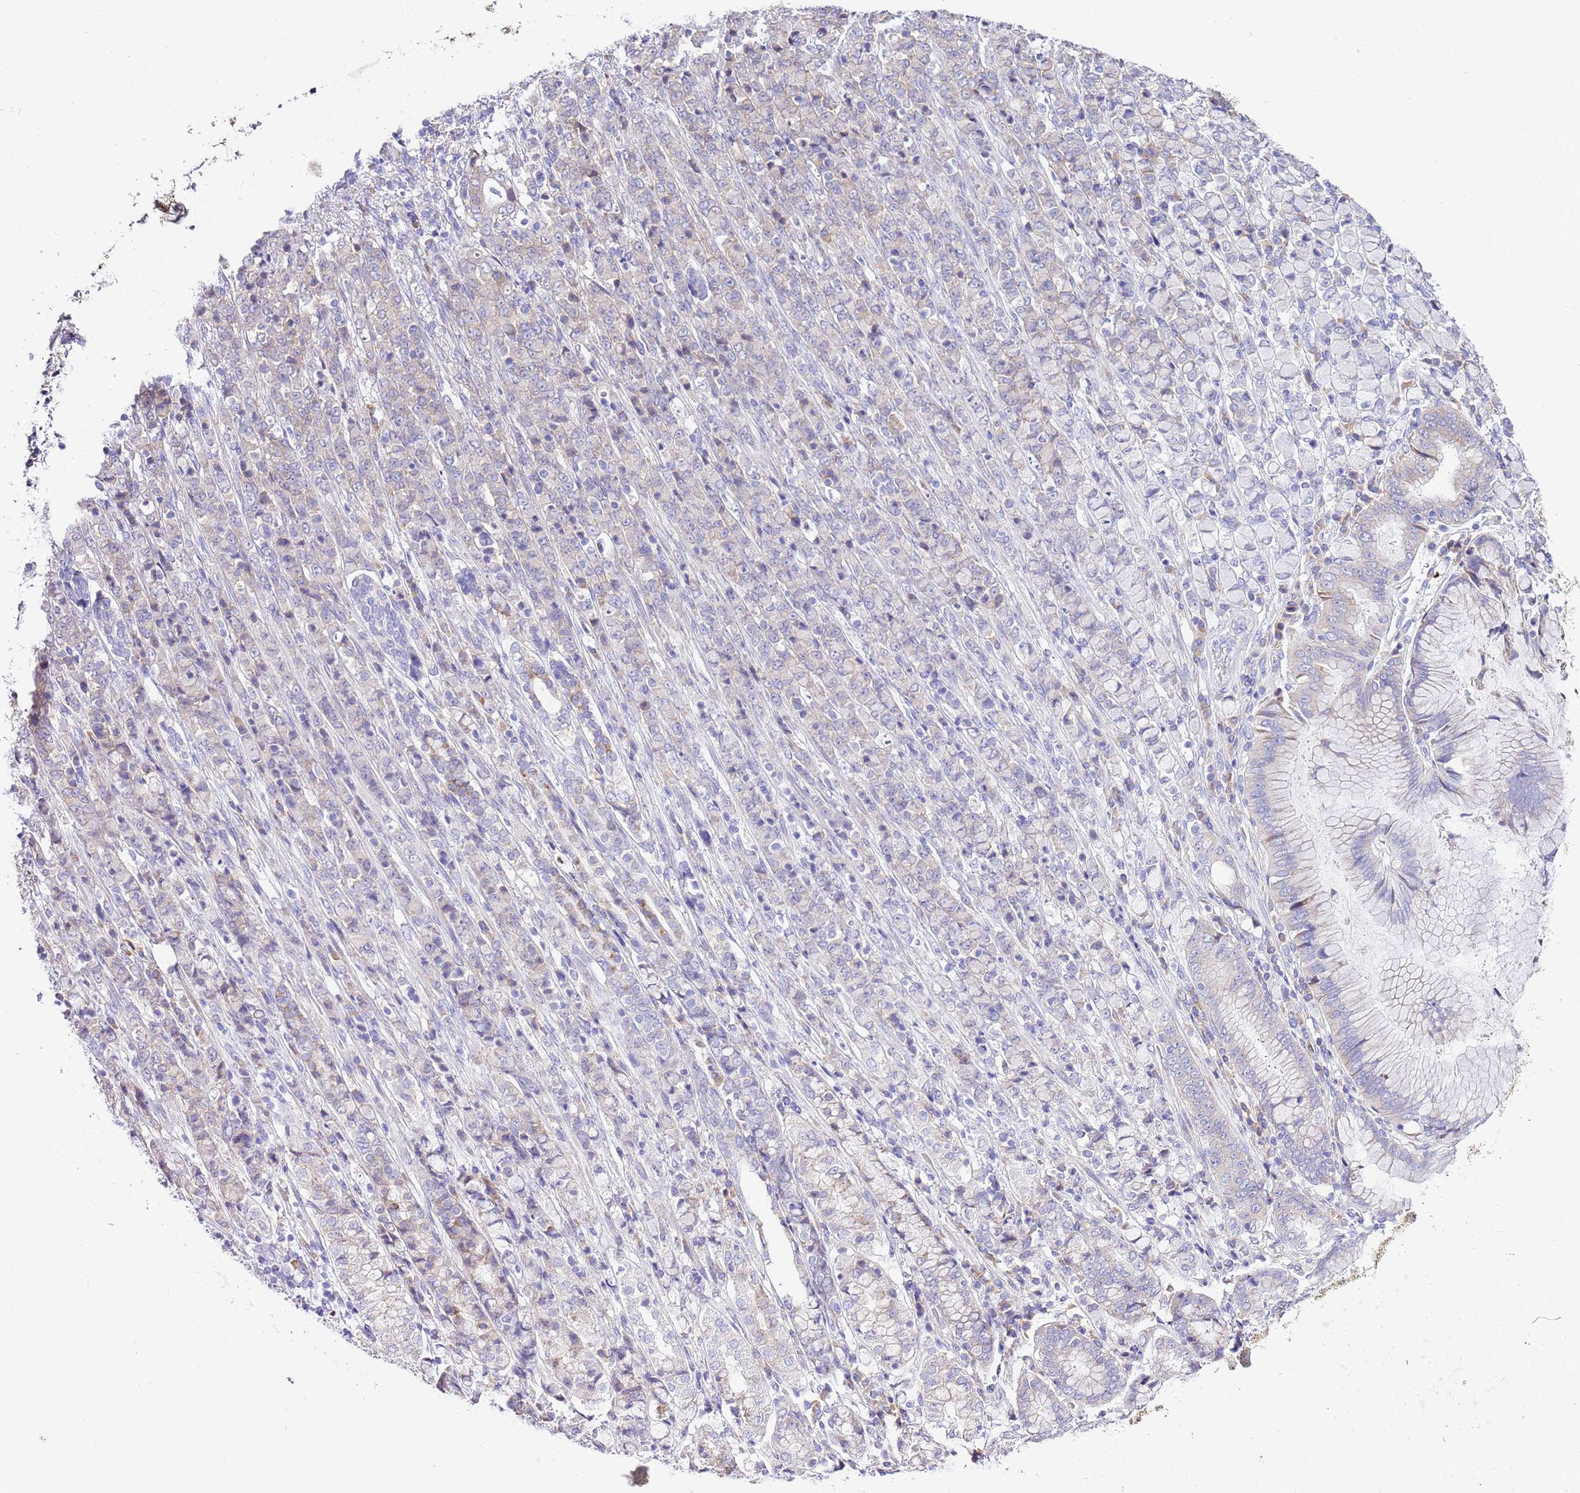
{"staining": {"intensity": "negative", "quantity": "none", "location": "none"}, "tissue": "stomach cancer", "cell_type": "Tumor cells", "image_type": "cancer", "snomed": [{"axis": "morphology", "description": "Adenocarcinoma, NOS"}, {"axis": "topography", "description": "Stomach"}], "caption": "IHC of stomach cancer exhibits no staining in tumor cells. The staining is performed using DAB (3,3'-diaminobenzidine) brown chromogen with nuclei counter-stained in using hematoxylin.", "gene": "RPS10", "patient": {"sex": "female", "age": 79}}